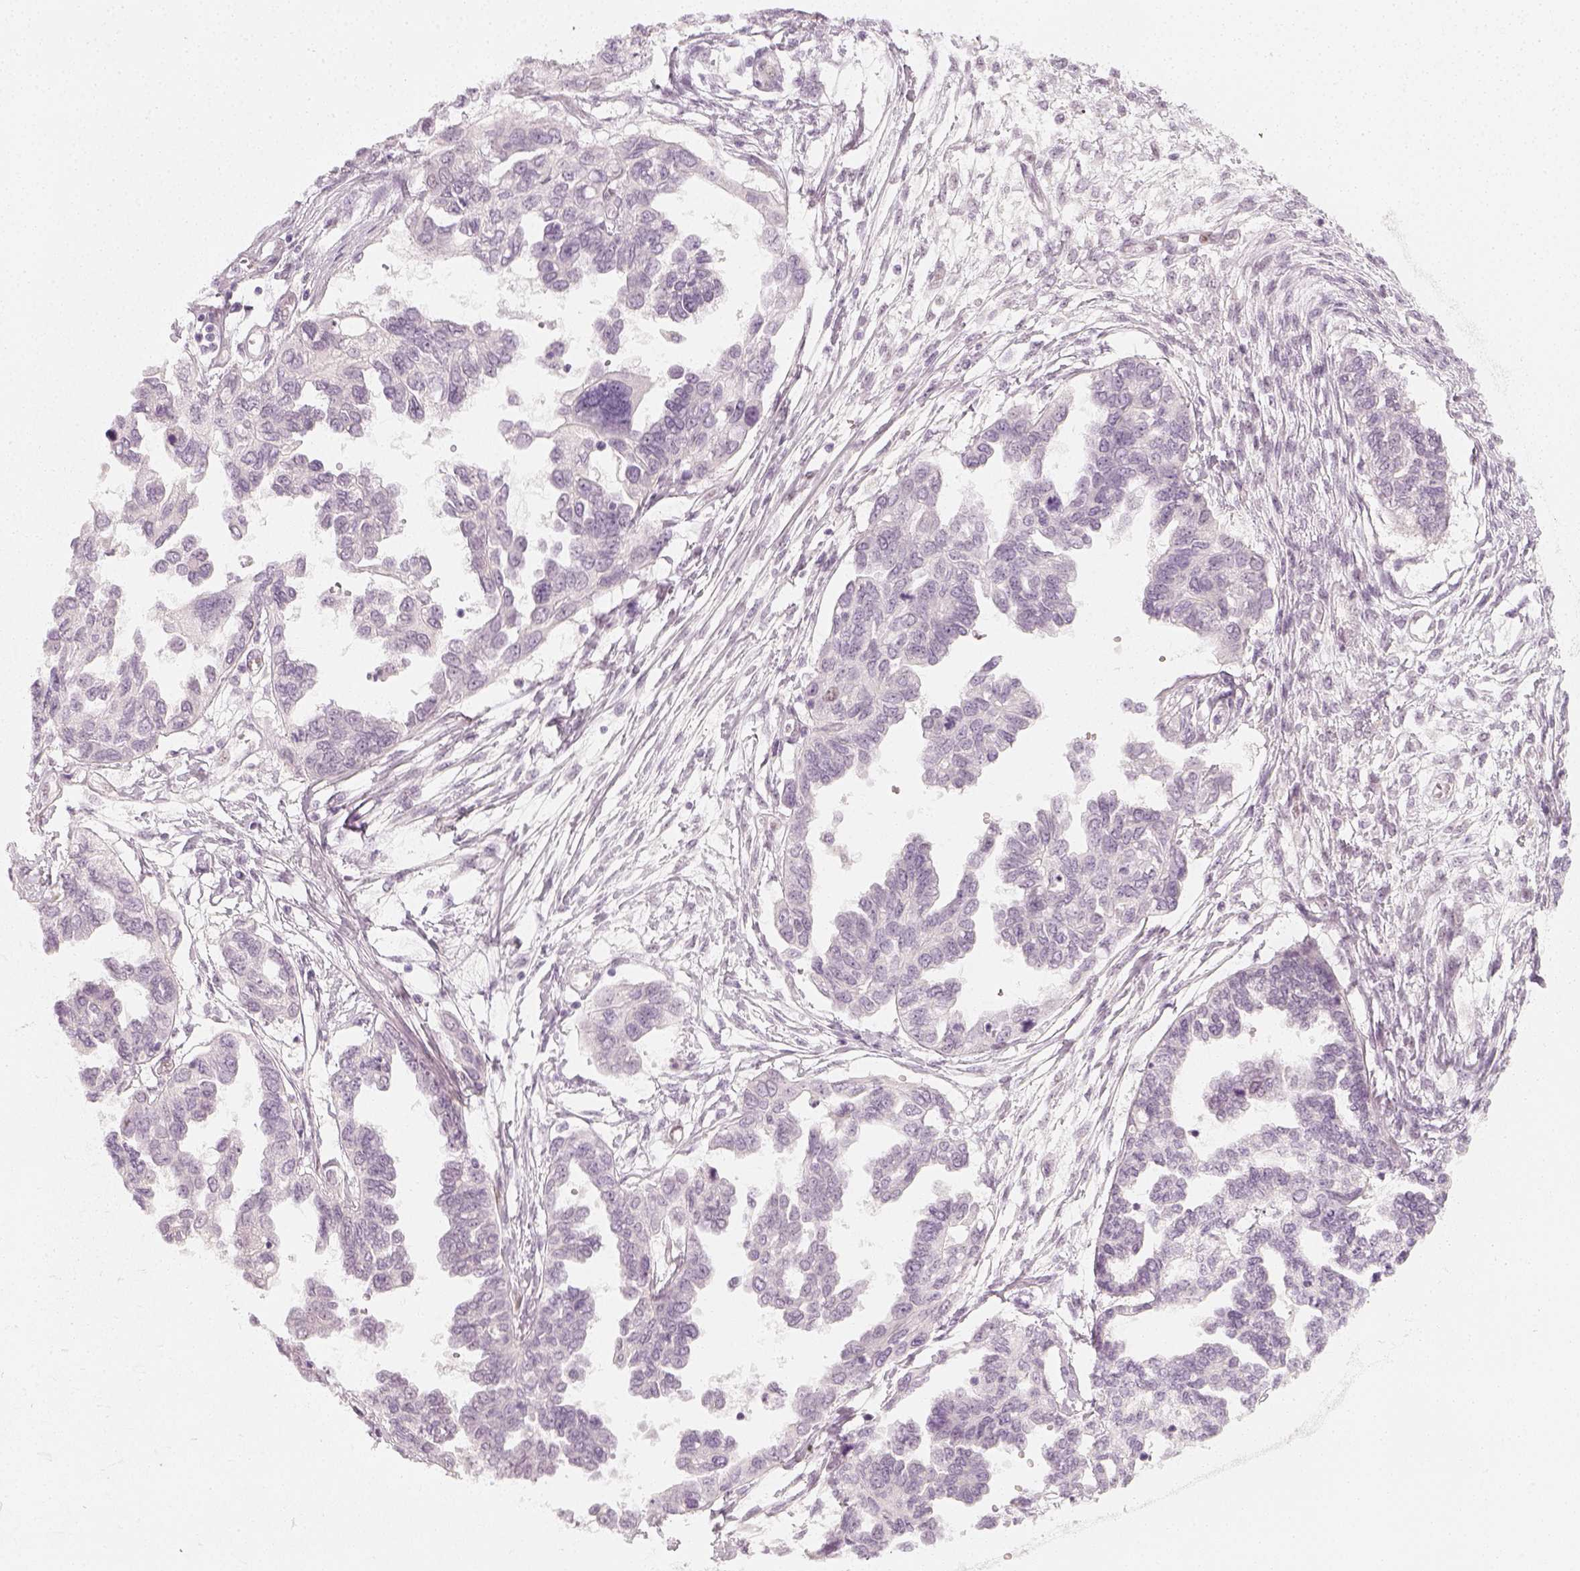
{"staining": {"intensity": "negative", "quantity": "none", "location": "none"}, "tissue": "ovarian cancer", "cell_type": "Tumor cells", "image_type": "cancer", "snomed": [{"axis": "morphology", "description": "Cystadenocarcinoma, serous, NOS"}, {"axis": "topography", "description": "Ovary"}], "caption": "IHC photomicrograph of neoplastic tissue: ovarian serous cystadenocarcinoma stained with DAB (3,3'-diaminobenzidine) demonstrates no significant protein expression in tumor cells.", "gene": "KRTAP2-1", "patient": {"sex": "female", "age": 53}}